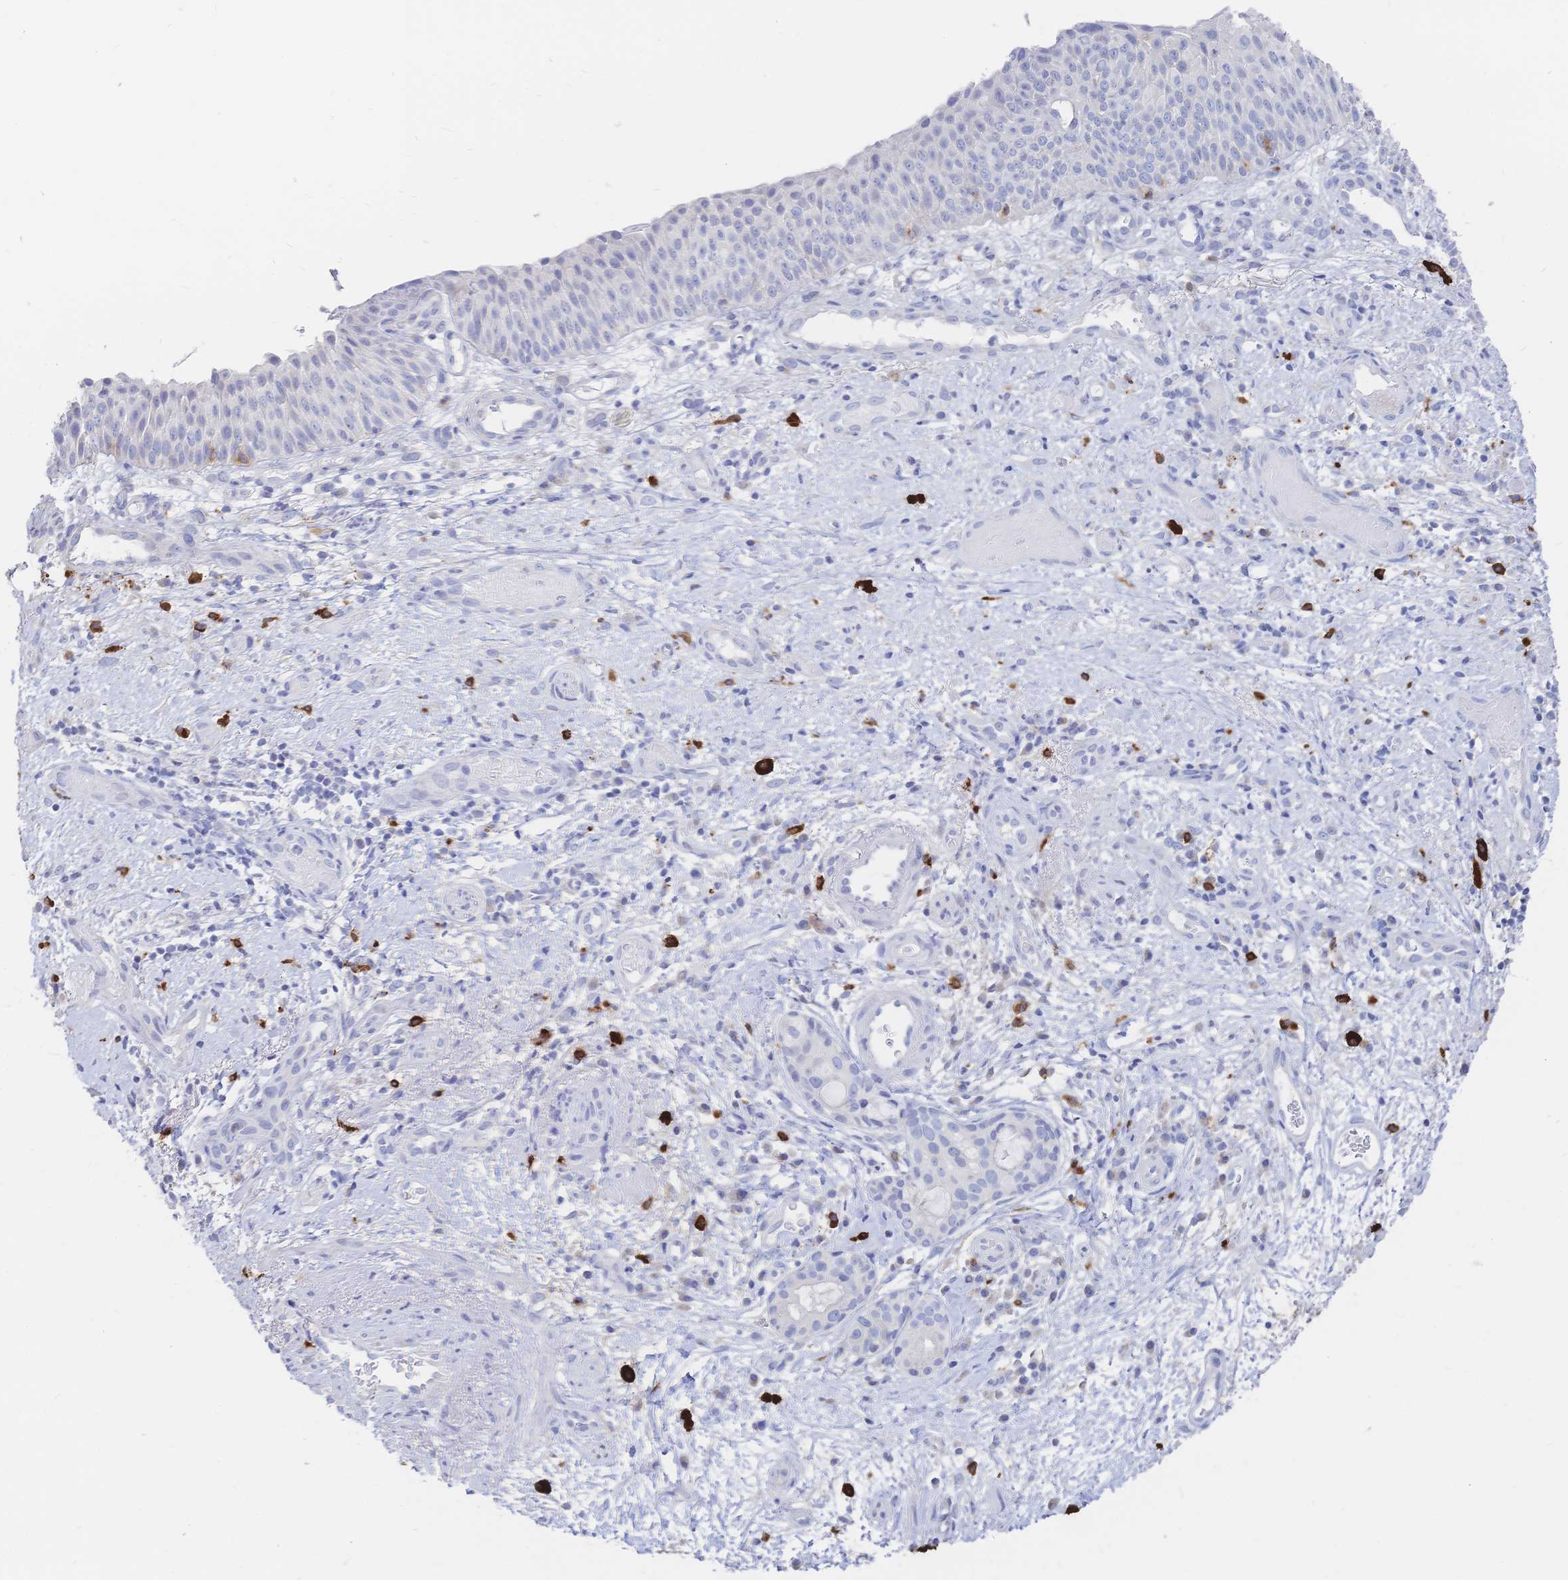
{"staining": {"intensity": "negative", "quantity": "none", "location": "none"}, "tissue": "nasopharynx", "cell_type": "Respiratory epithelial cells", "image_type": "normal", "snomed": [{"axis": "morphology", "description": "Normal tissue, NOS"}, {"axis": "morphology", "description": "Inflammation, NOS"}, {"axis": "topography", "description": "Nasopharynx"}], "caption": "Histopathology image shows no protein positivity in respiratory epithelial cells of unremarkable nasopharynx.", "gene": "IL2RB", "patient": {"sex": "male", "age": 54}}